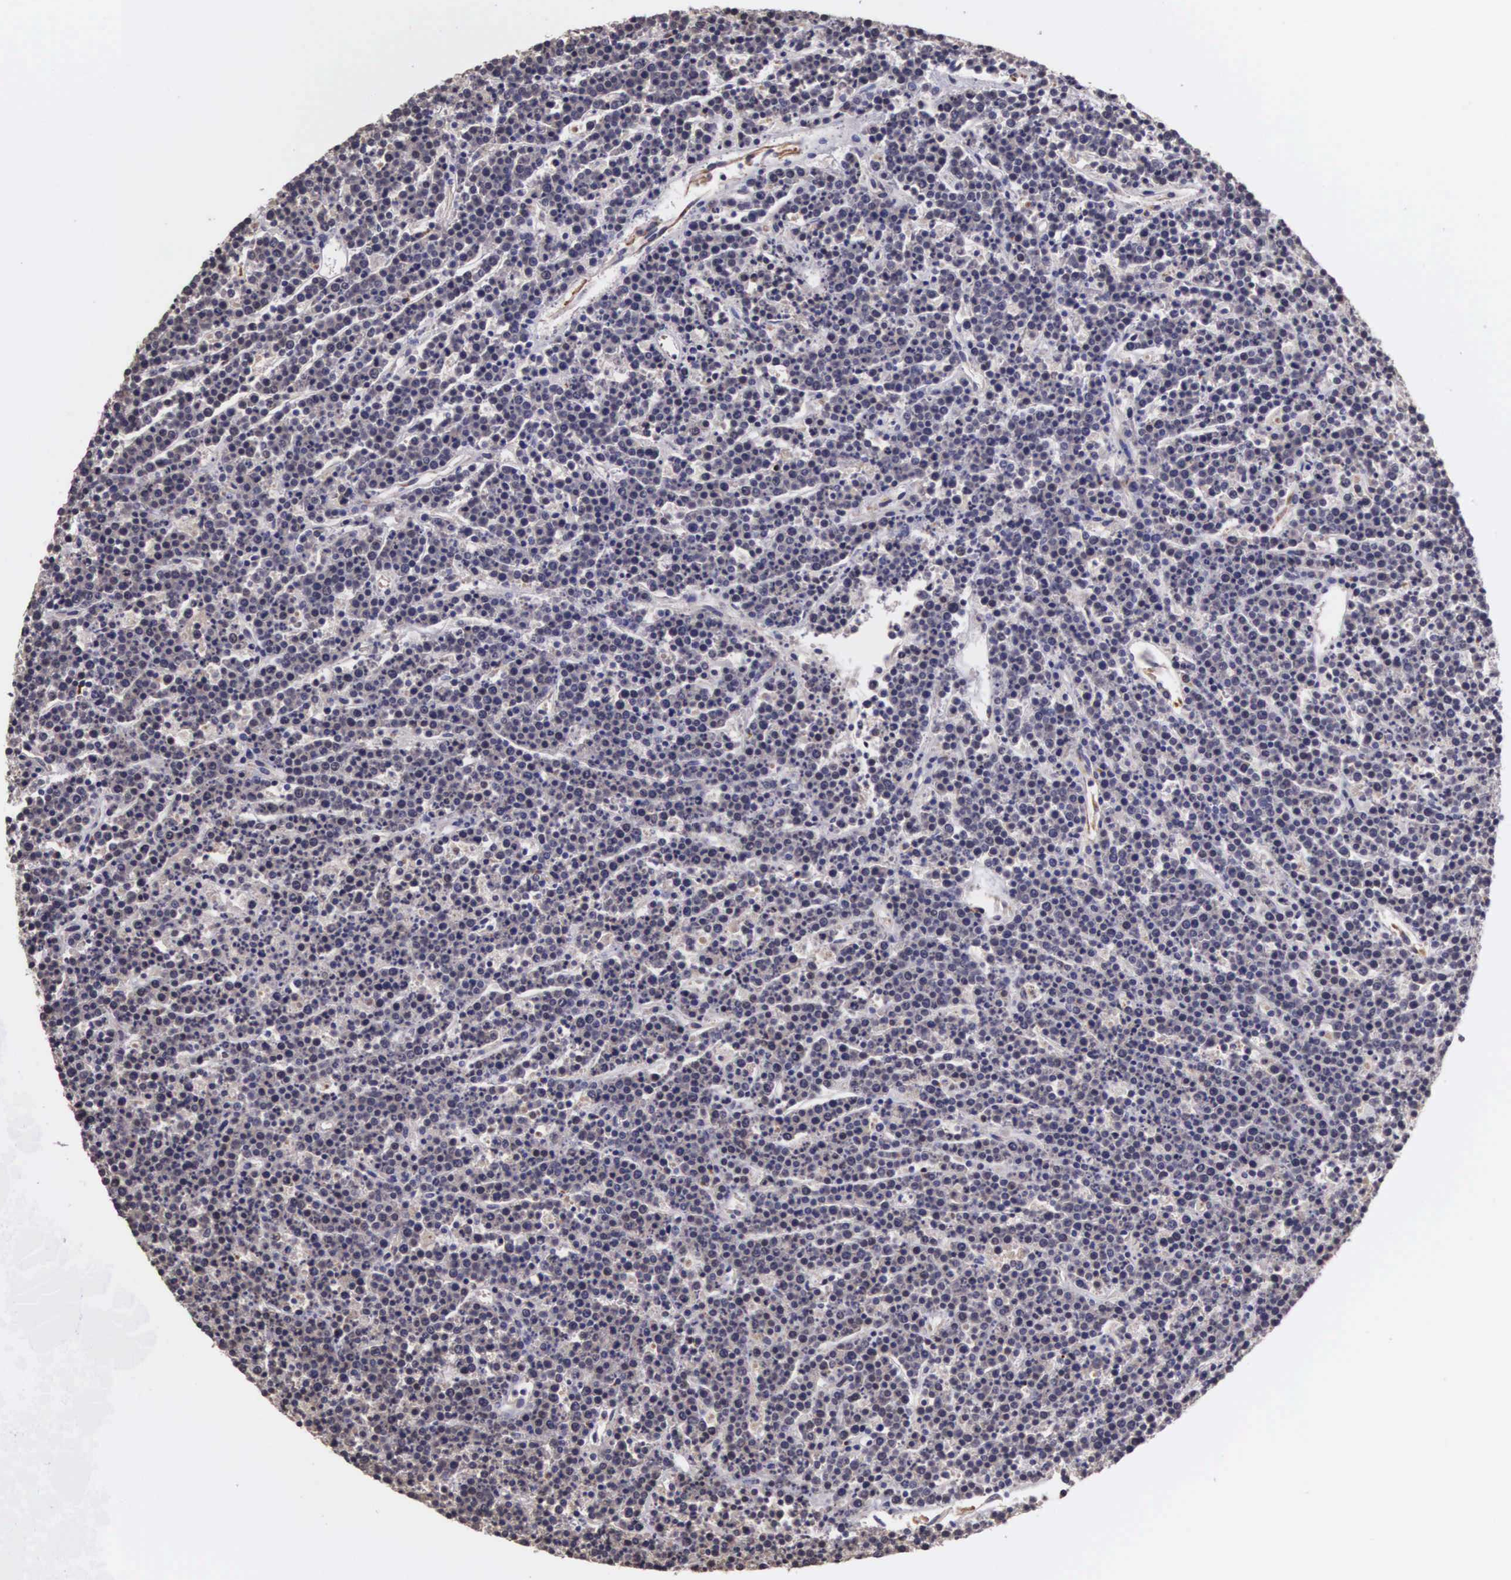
{"staining": {"intensity": "negative", "quantity": "none", "location": "none"}, "tissue": "lymphoma", "cell_type": "Tumor cells", "image_type": "cancer", "snomed": [{"axis": "morphology", "description": "Malignant lymphoma, non-Hodgkin's type, High grade"}, {"axis": "topography", "description": "Ovary"}], "caption": "The IHC micrograph has no significant expression in tumor cells of high-grade malignant lymphoma, non-Hodgkin's type tissue.", "gene": "CDC45", "patient": {"sex": "female", "age": 56}}